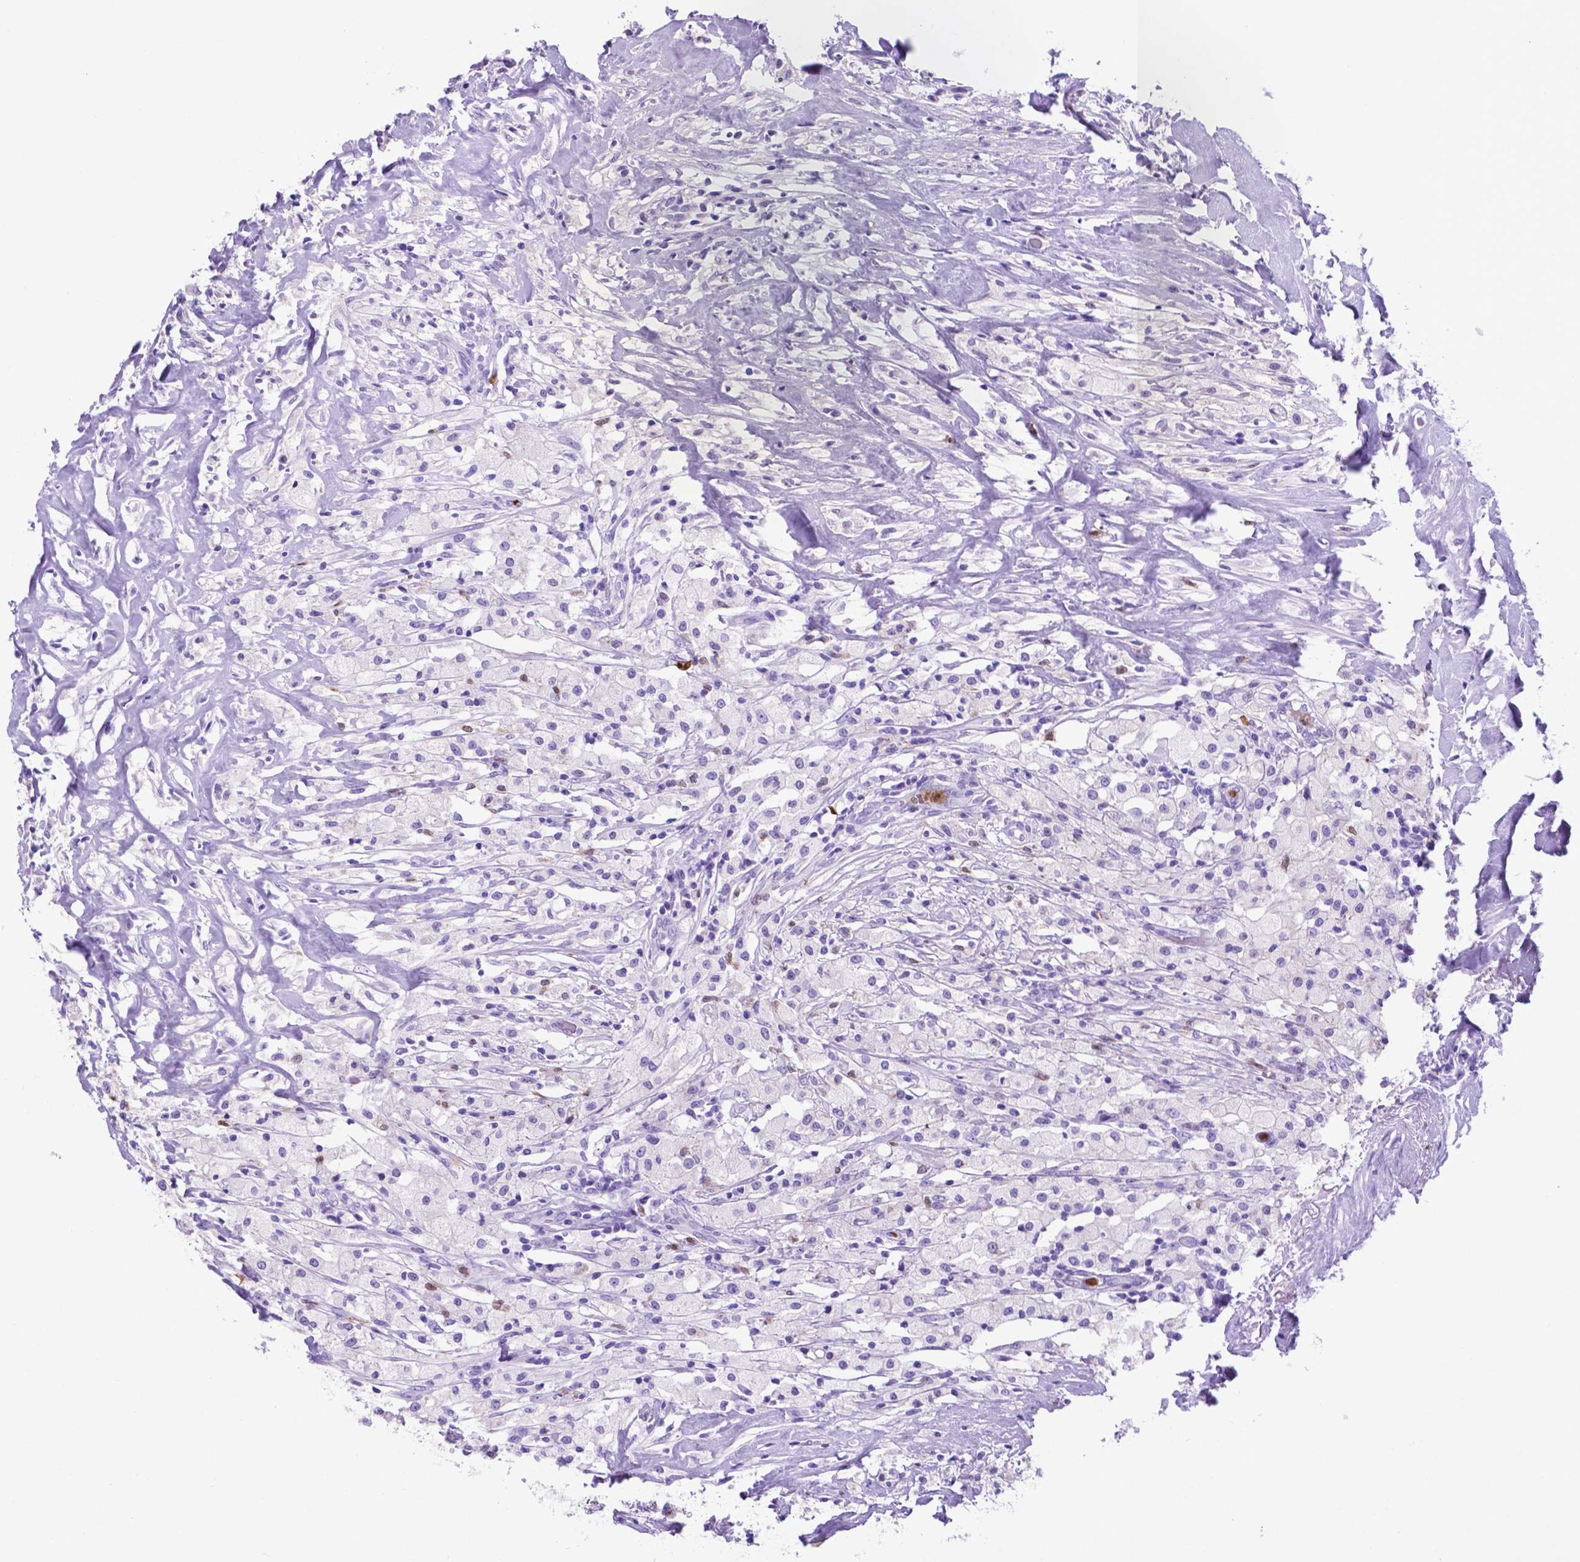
{"staining": {"intensity": "negative", "quantity": "none", "location": "none"}, "tissue": "testis cancer", "cell_type": "Tumor cells", "image_type": "cancer", "snomed": [{"axis": "morphology", "description": "Necrosis, NOS"}, {"axis": "morphology", "description": "Carcinoma, Embryonal, NOS"}, {"axis": "topography", "description": "Testis"}], "caption": "Testis cancer was stained to show a protein in brown. There is no significant staining in tumor cells. (Brightfield microscopy of DAB (3,3'-diaminobenzidine) immunohistochemistry at high magnification).", "gene": "LZTR1", "patient": {"sex": "male", "age": 19}}